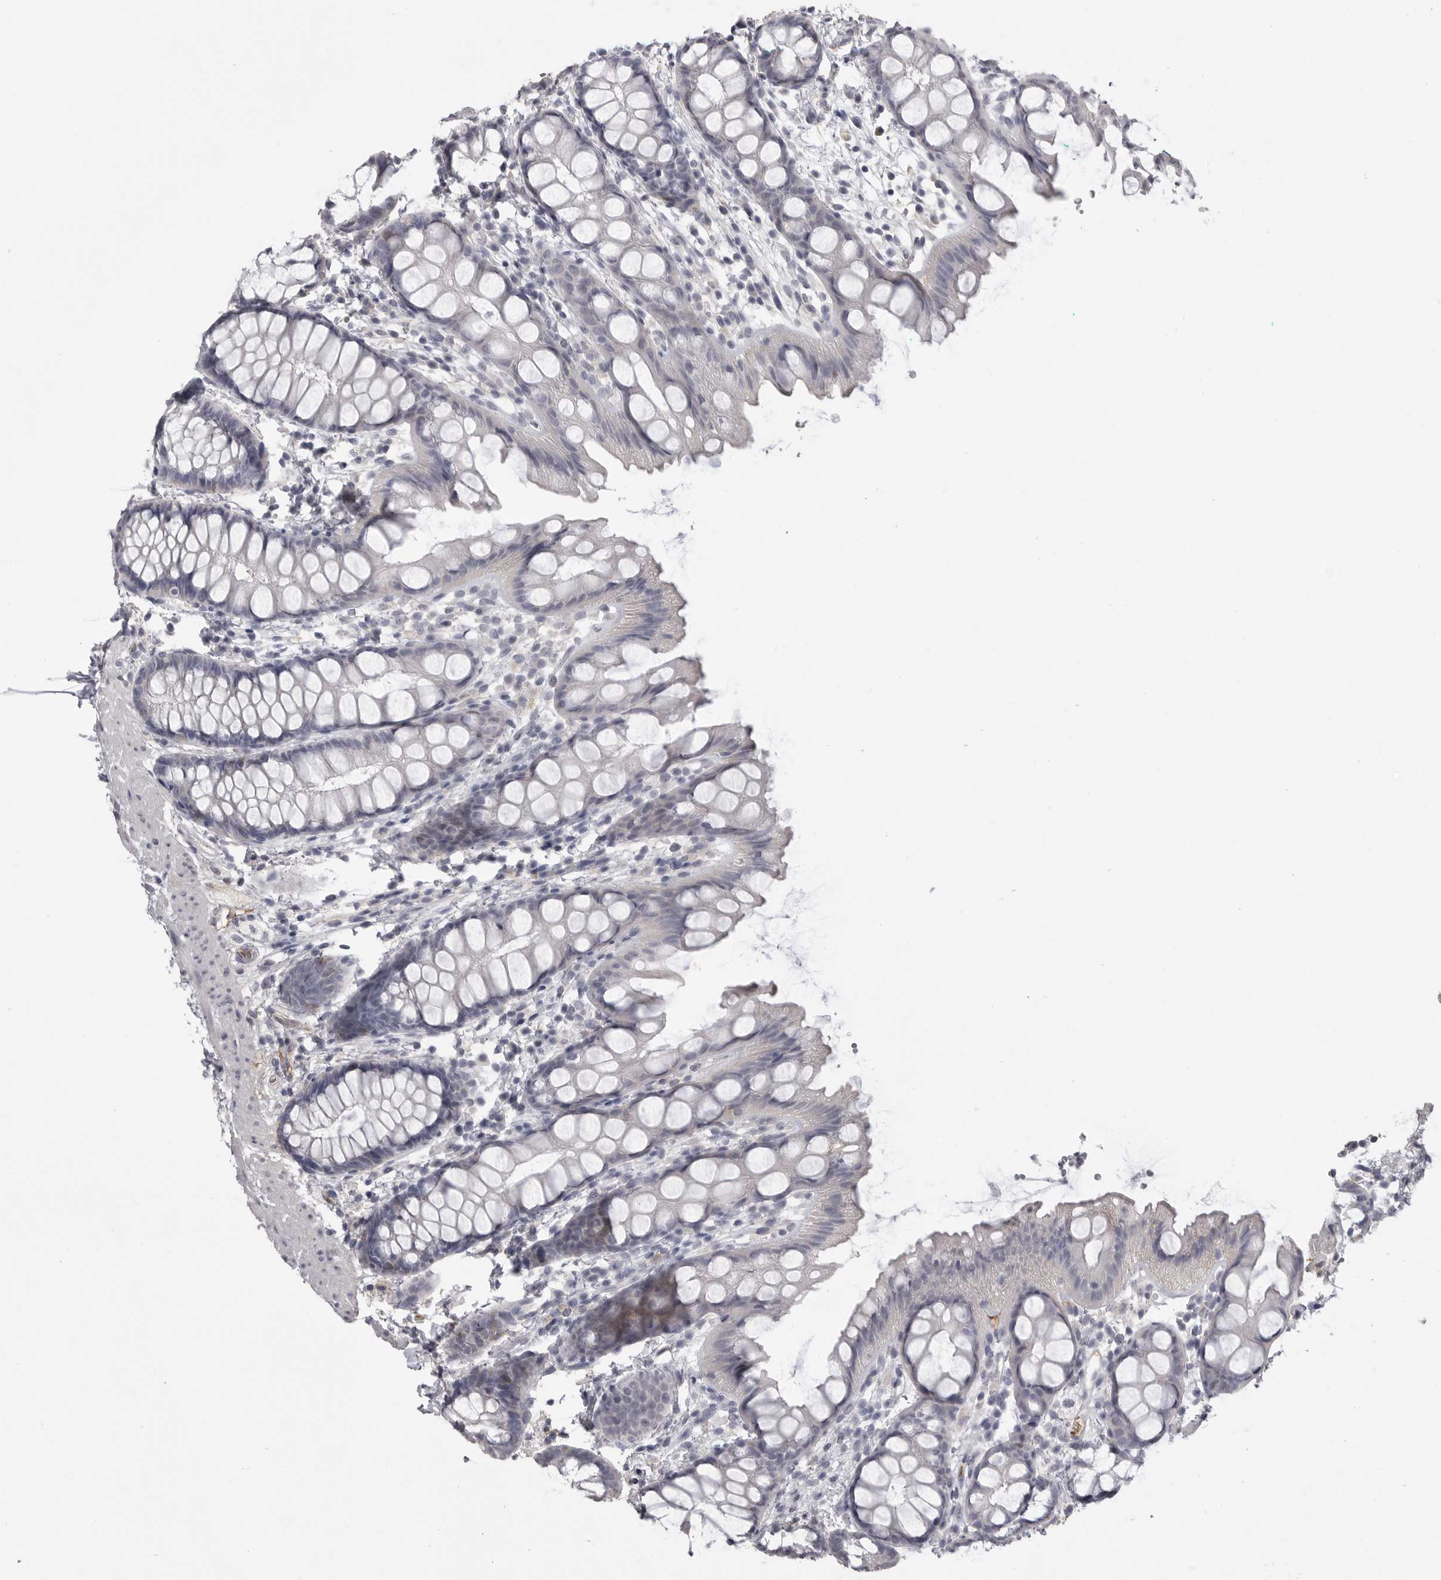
{"staining": {"intensity": "negative", "quantity": "none", "location": "none"}, "tissue": "rectum", "cell_type": "Glandular cells", "image_type": "normal", "snomed": [{"axis": "morphology", "description": "Normal tissue, NOS"}, {"axis": "topography", "description": "Rectum"}], "caption": "Glandular cells show no significant positivity in normal rectum. Nuclei are stained in blue.", "gene": "SERPING1", "patient": {"sex": "female", "age": 65}}